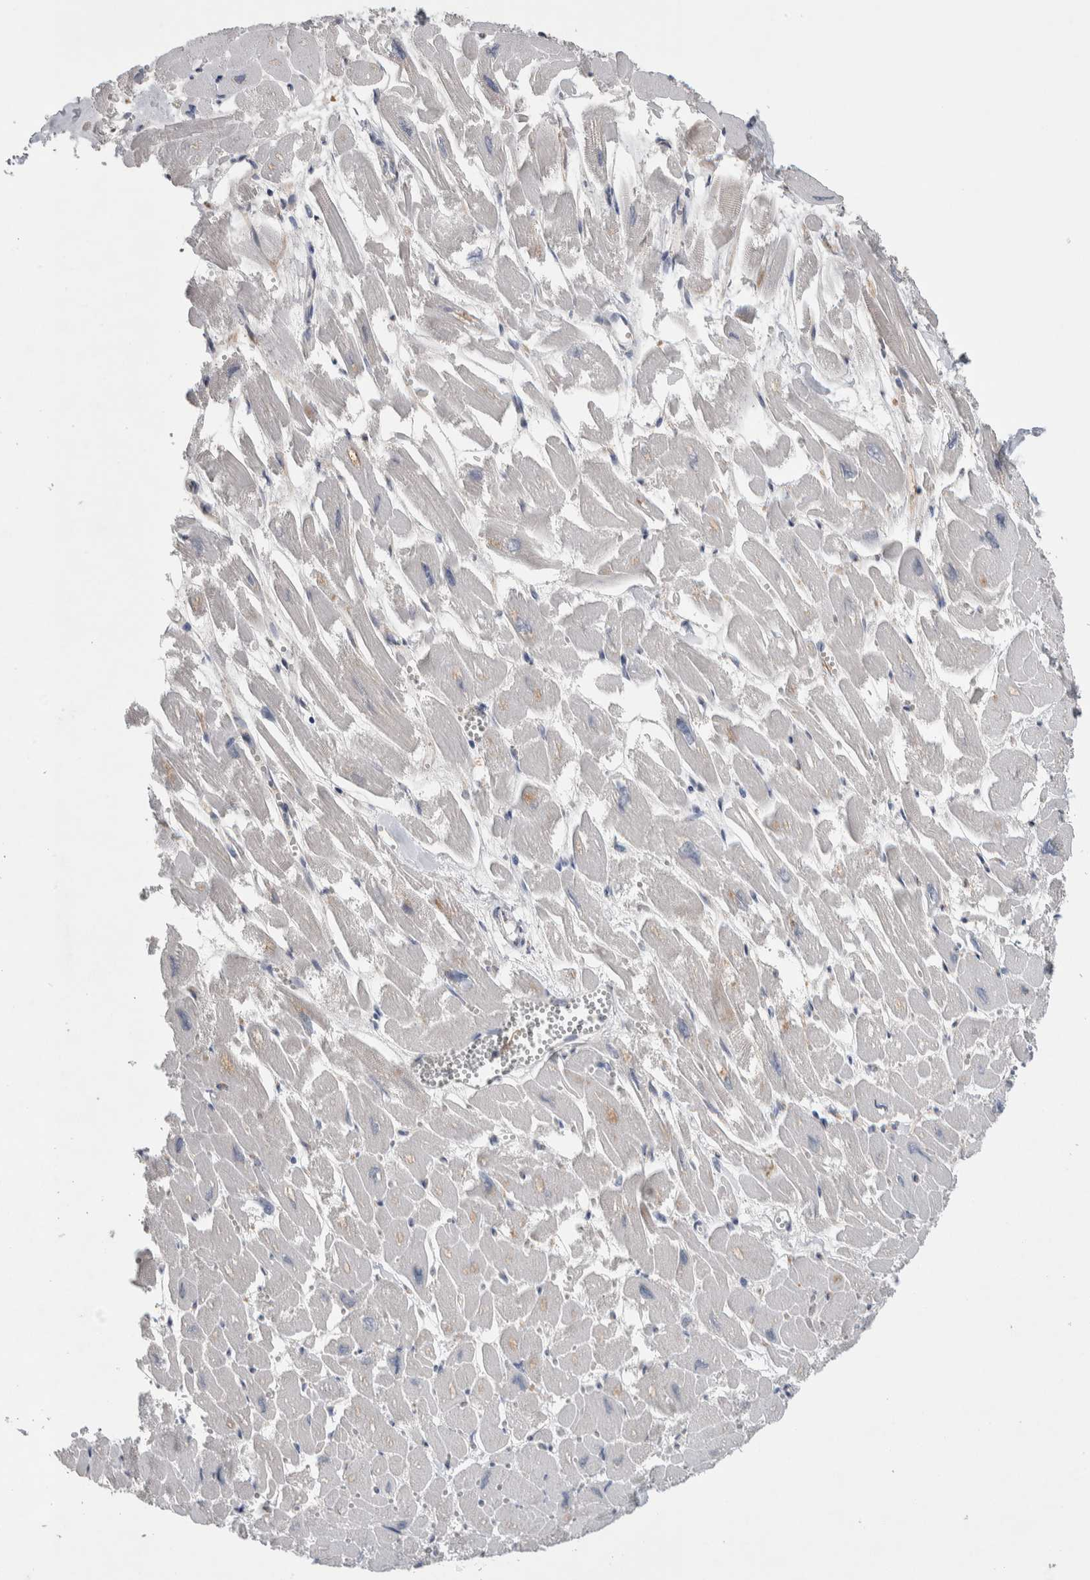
{"staining": {"intensity": "negative", "quantity": "none", "location": "none"}, "tissue": "heart muscle", "cell_type": "Cardiomyocytes", "image_type": "normal", "snomed": [{"axis": "morphology", "description": "Normal tissue, NOS"}, {"axis": "topography", "description": "Heart"}], "caption": "DAB (3,3'-diaminobenzidine) immunohistochemical staining of normal heart muscle reveals no significant staining in cardiomyocytes. The staining was performed using DAB to visualize the protein expression in brown, while the nuclei were stained in blue with hematoxylin (Magnification: 20x).", "gene": "CEP131", "patient": {"sex": "male", "age": 54}}